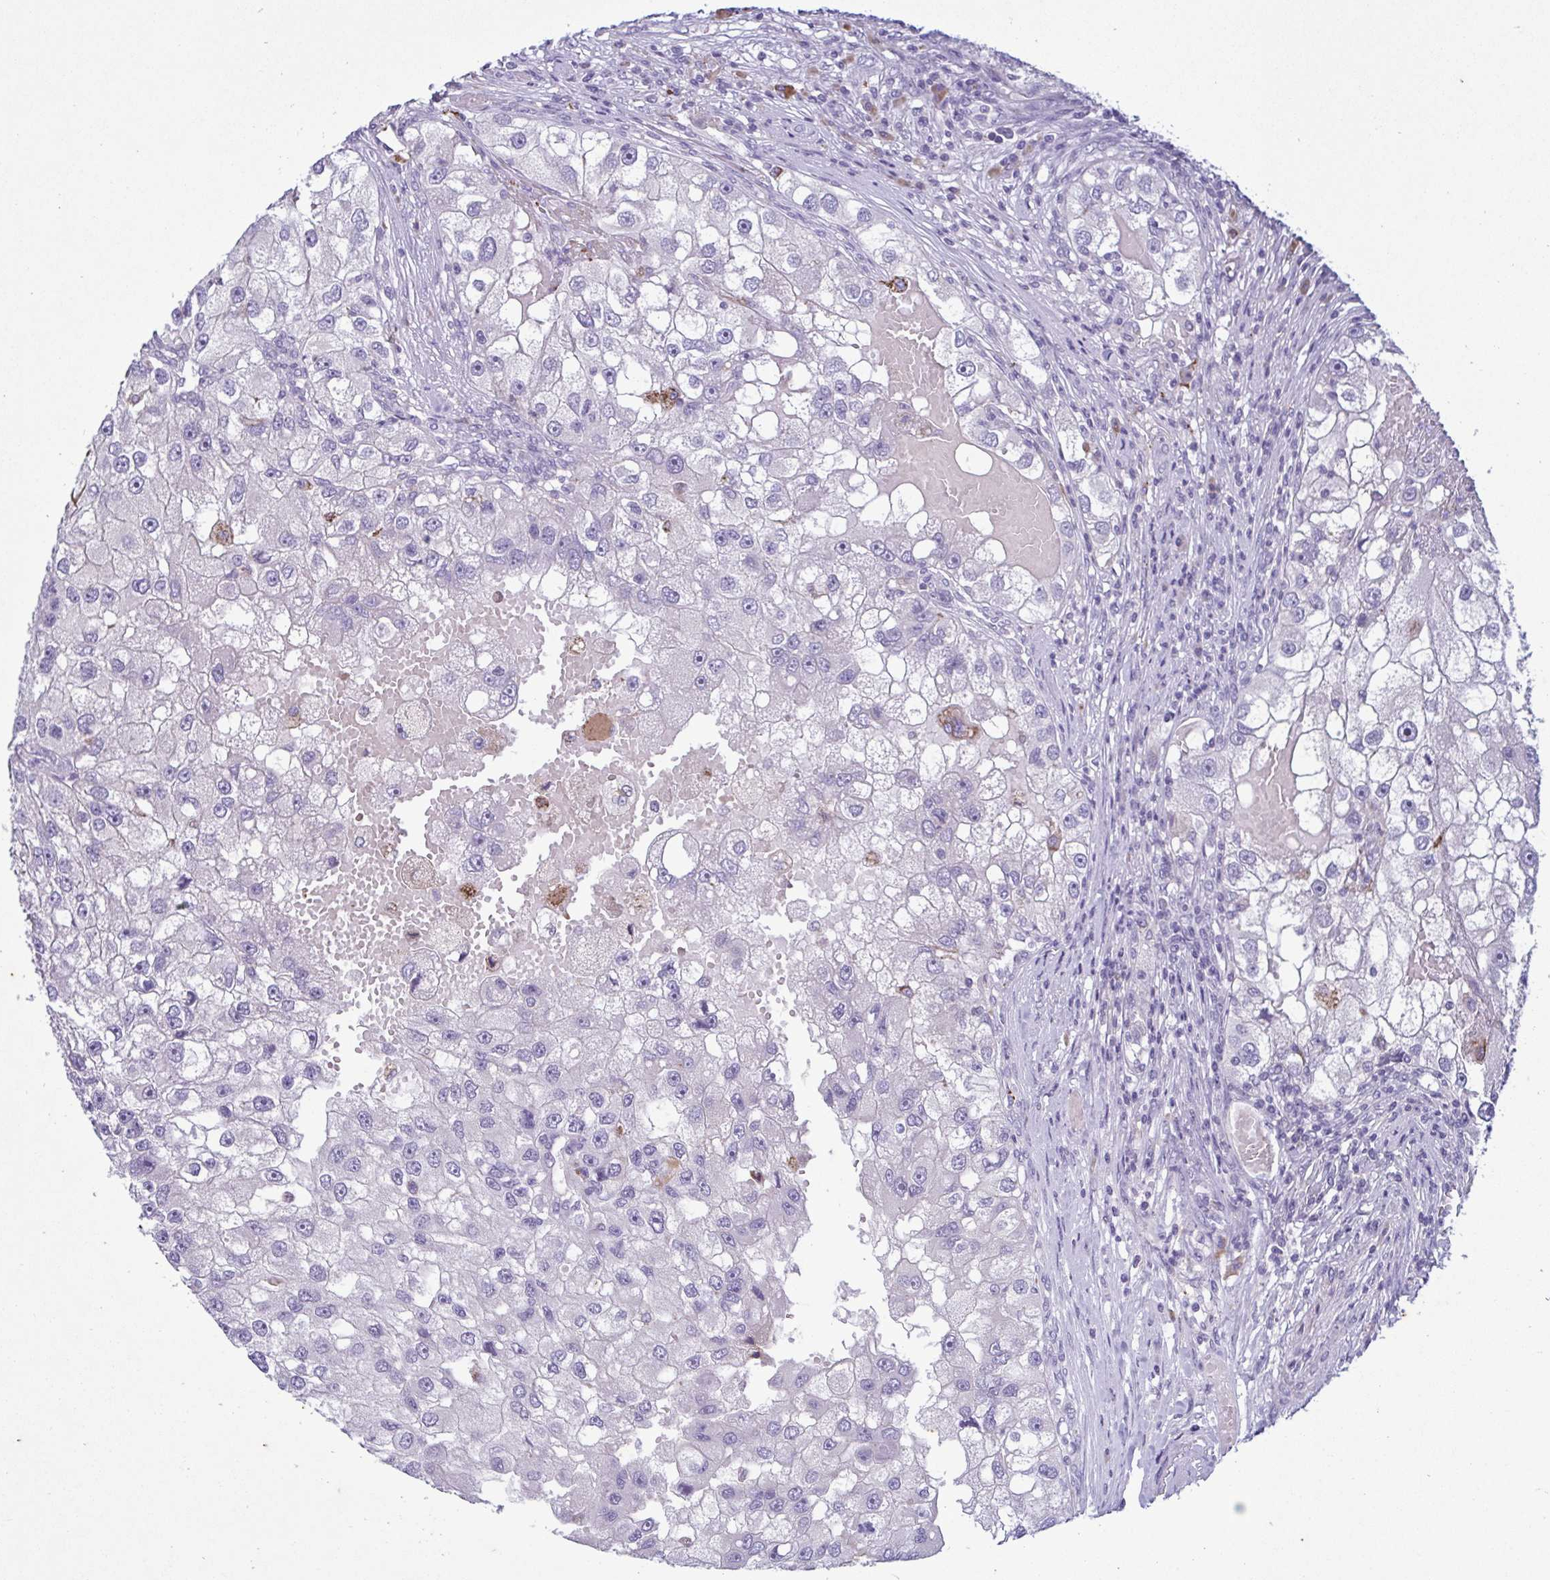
{"staining": {"intensity": "negative", "quantity": "none", "location": "none"}, "tissue": "renal cancer", "cell_type": "Tumor cells", "image_type": "cancer", "snomed": [{"axis": "morphology", "description": "Adenocarcinoma, NOS"}, {"axis": "topography", "description": "Kidney"}], "caption": "Tumor cells show no significant positivity in renal cancer.", "gene": "F13B", "patient": {"sex": "male", "age": 63}}